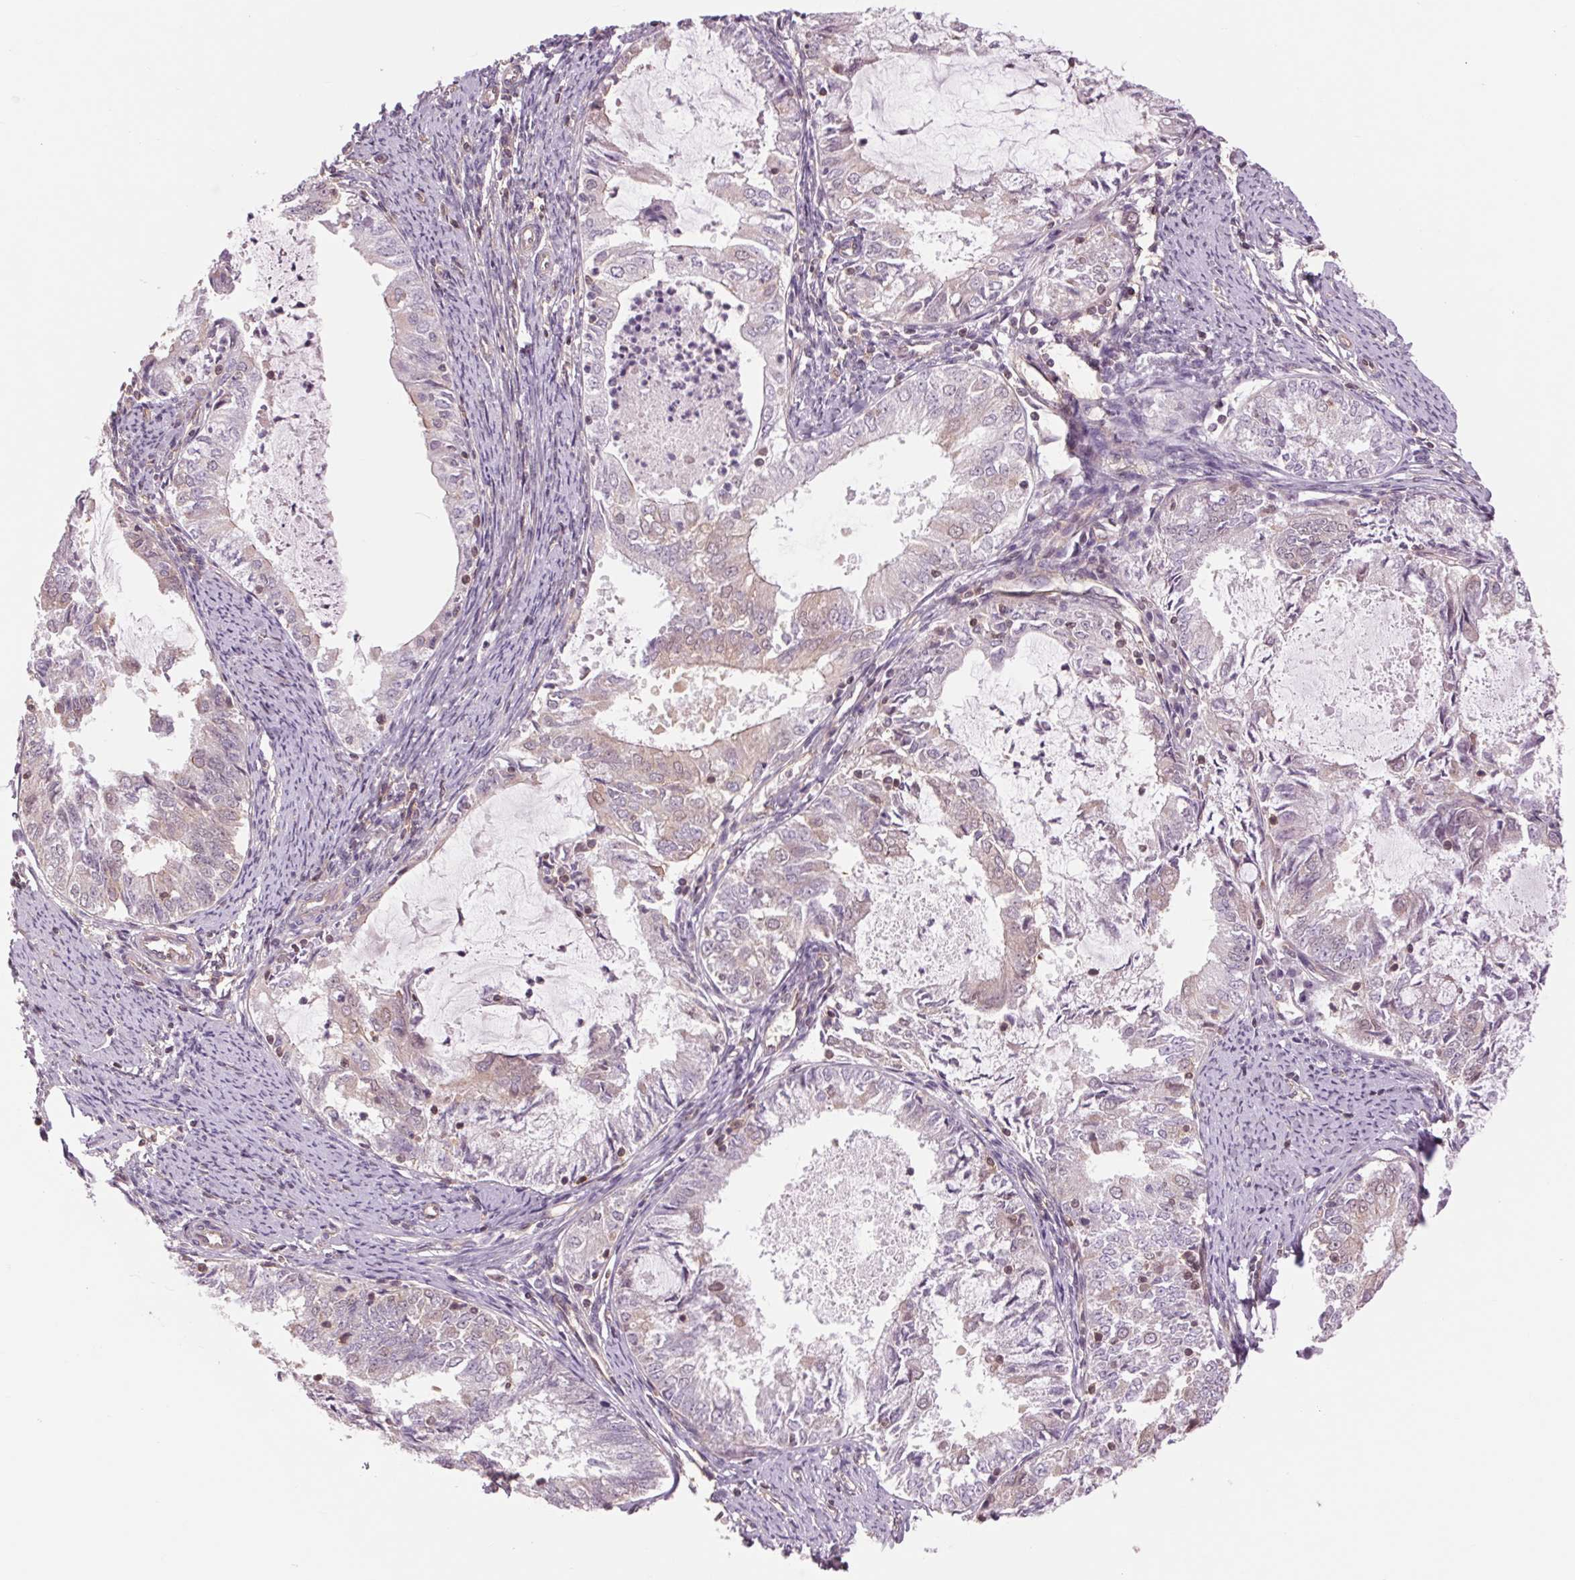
{"staining": {"intensity": "weak", "quantity": "<25%", "location": "cytoplasmic/membranous"}, "tissue": "endometrial cancer", "cell_type": "Tumor cells", "image_type": "cancer", "snomed": [{"axis": "morphology", "description": "Adenocarcinoma, NOS"}, {"axis": "topography", "description": "Endometrium"}], "caption": "Immunohistochemistry (IHC) photomicrograph of human endometrial adenocarcinoma stained for a protein (brown), which exhibits no staining in tumor cells.", "gene": "SH3RF2", "patient": {"sex": "female", "age": 57}}